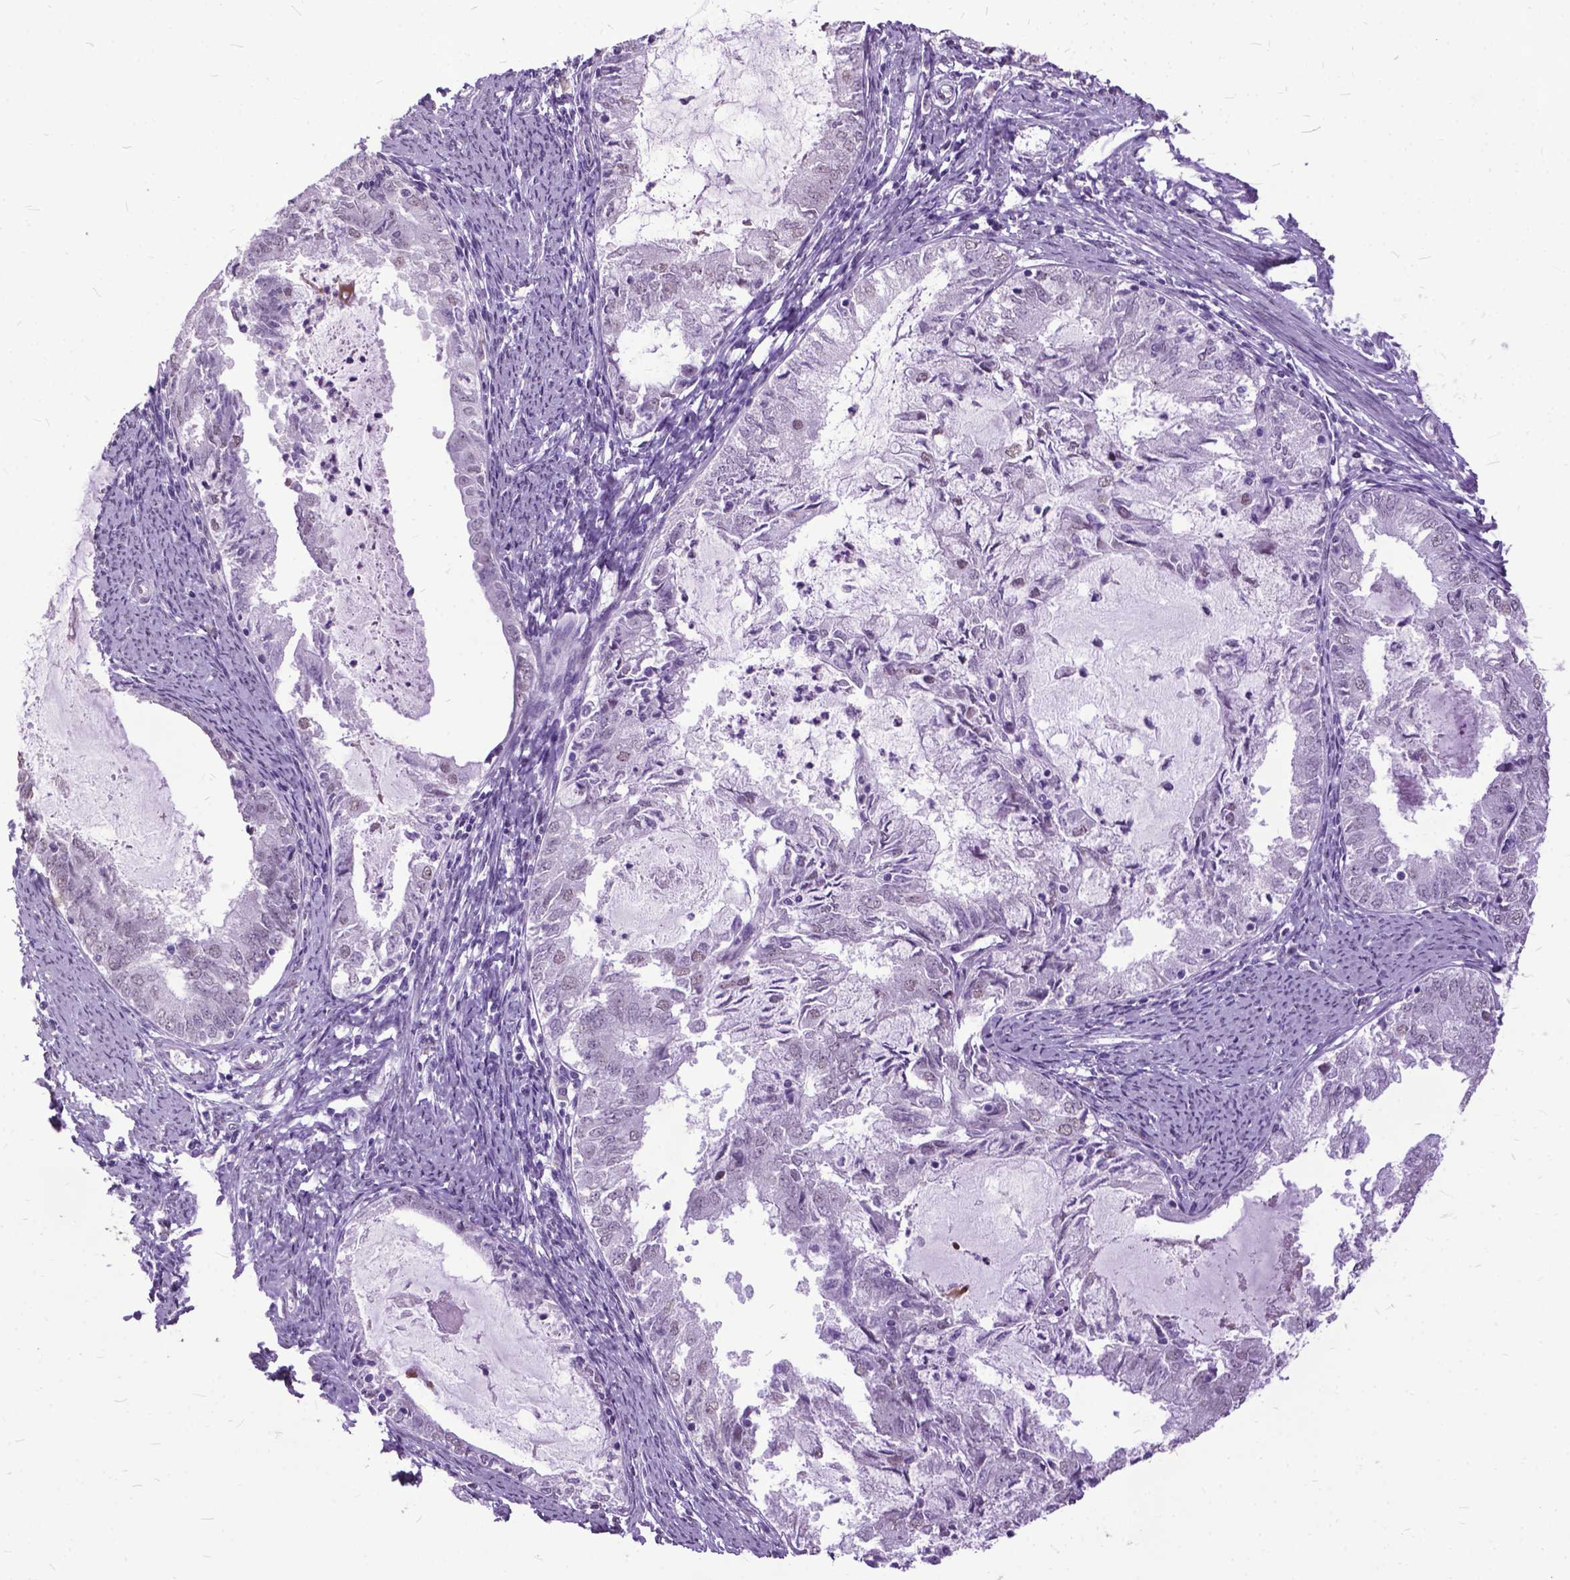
{"staining": {"intensity": "negative", "quantity": "none", "location": "none"}, "tissue": "endometrial cancer", "cell_type": "Tumor cells", "image_type": "cancer", "snomed": [{"axis": "morphology", "description": "Adenocarcinoma, NOS"}, {"axis": "topography", "description": "Endometrium"}], "caption": "Human endometrial cancer (adenocarcinoma) stained for a protein using immunohistochemistry shows no positivity in tumor cells.", "gene": "MARCHF10", "patient": {"sex": "female", "age": 57}}